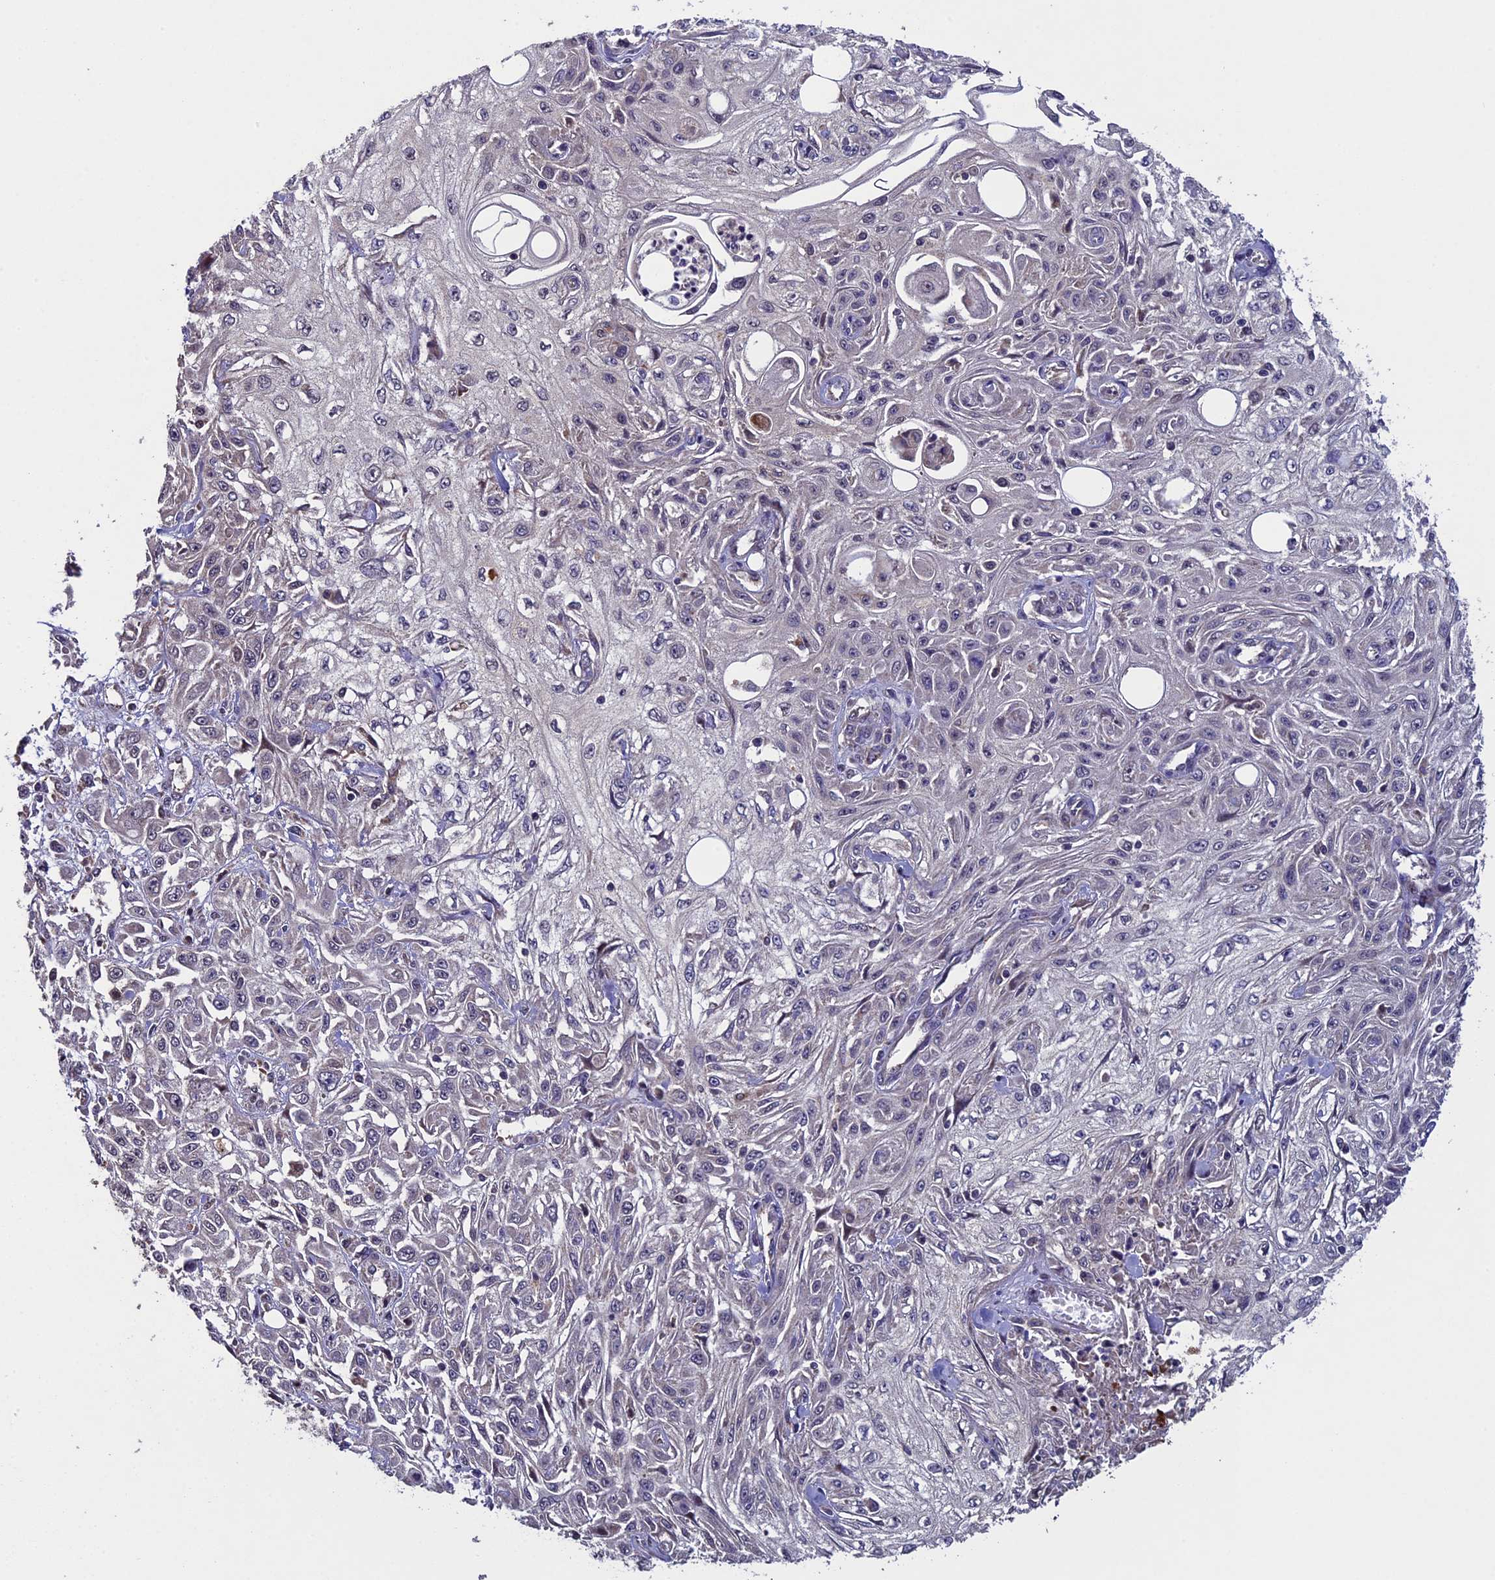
{"staining": {"intensity": "negative", "quantity": "none", "location": "none"}, "tissue": "skin cancer", "cell_type": "Tumor cells", "image_type": "cancer", "snomed": [{"axis": "morphology", "description": "Squamous cell carcinoma, NOS"}, {"axis": "morphology", "description": "Squamous cell carcinoma, metastatic, NOS"}, {"axis": "topography", "description": "Skin"}, {"axis": "topography", "description": "Lymph node"}], "caption": "Skin cancer (metastatic squamous cell carcinoma) was stained to show a protein in brown. There is no significant expression in tumor cells.", "gene": "RNF17", "patient": {"sex": "male", "age": 75}}